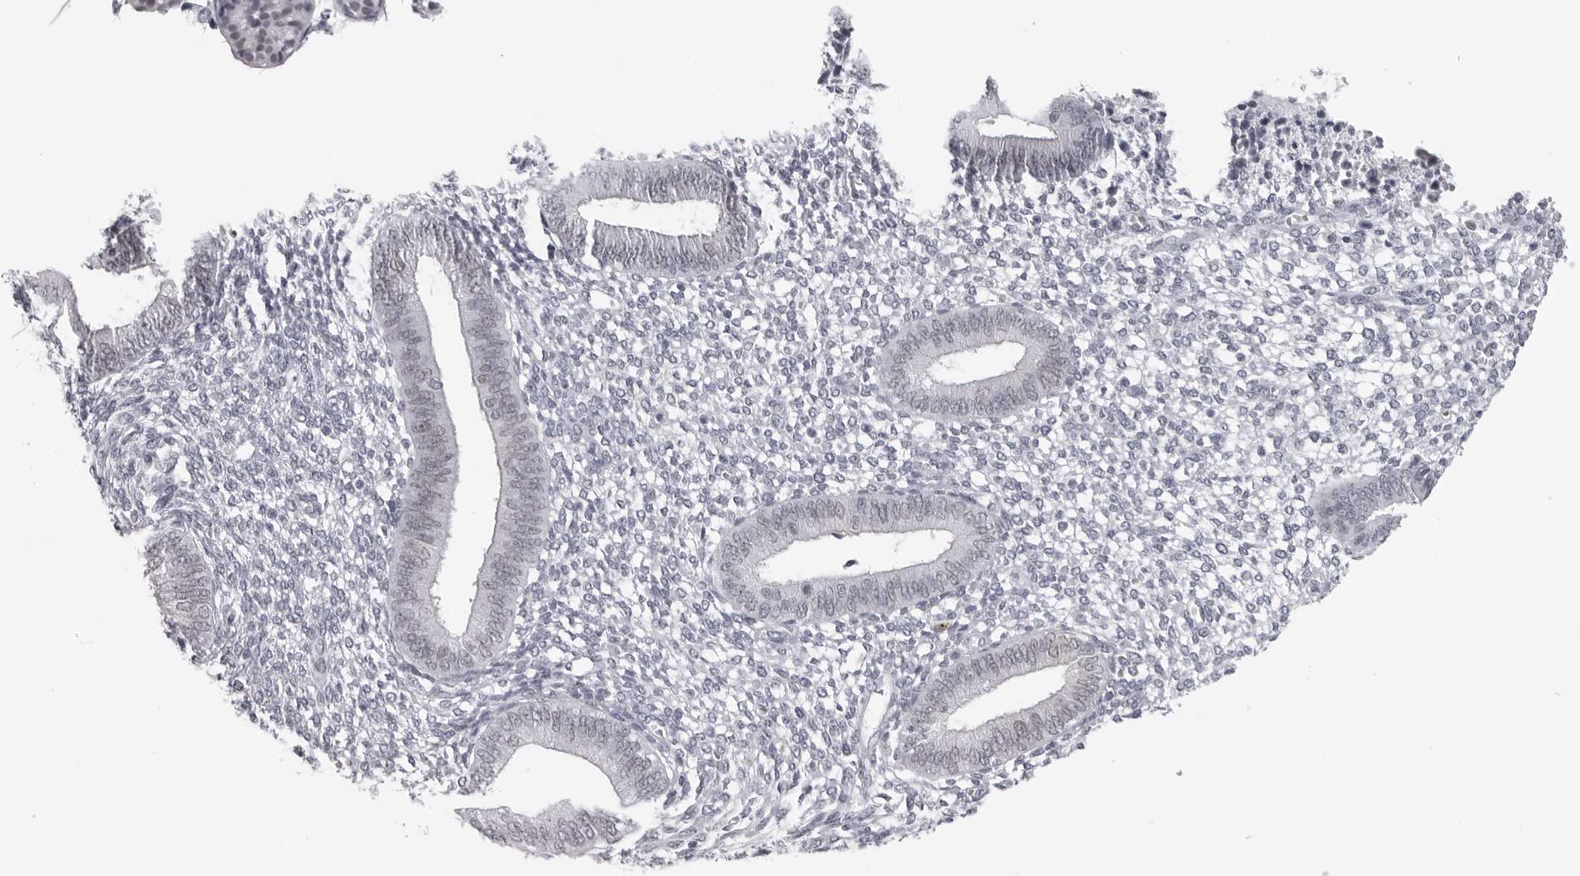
{"staining": {"intensity": "negative", "quantity": "none", "location": "none"}, "tissue": "endometrium", "cell_type": "Cells in endometrial stroma", "image_type": "normal", "snomed": [{"axis": "morphology", "description": "Normal tissue, NOS"}, {"axis": "topography", "description": "Endometrium"}], "caption": "This is an IHC histopathology image of benign human endometrium. There is no staining in cells in endometrial stroma.", "gene": "ESPN", "patient": {"sex": "female", "age": 46}}